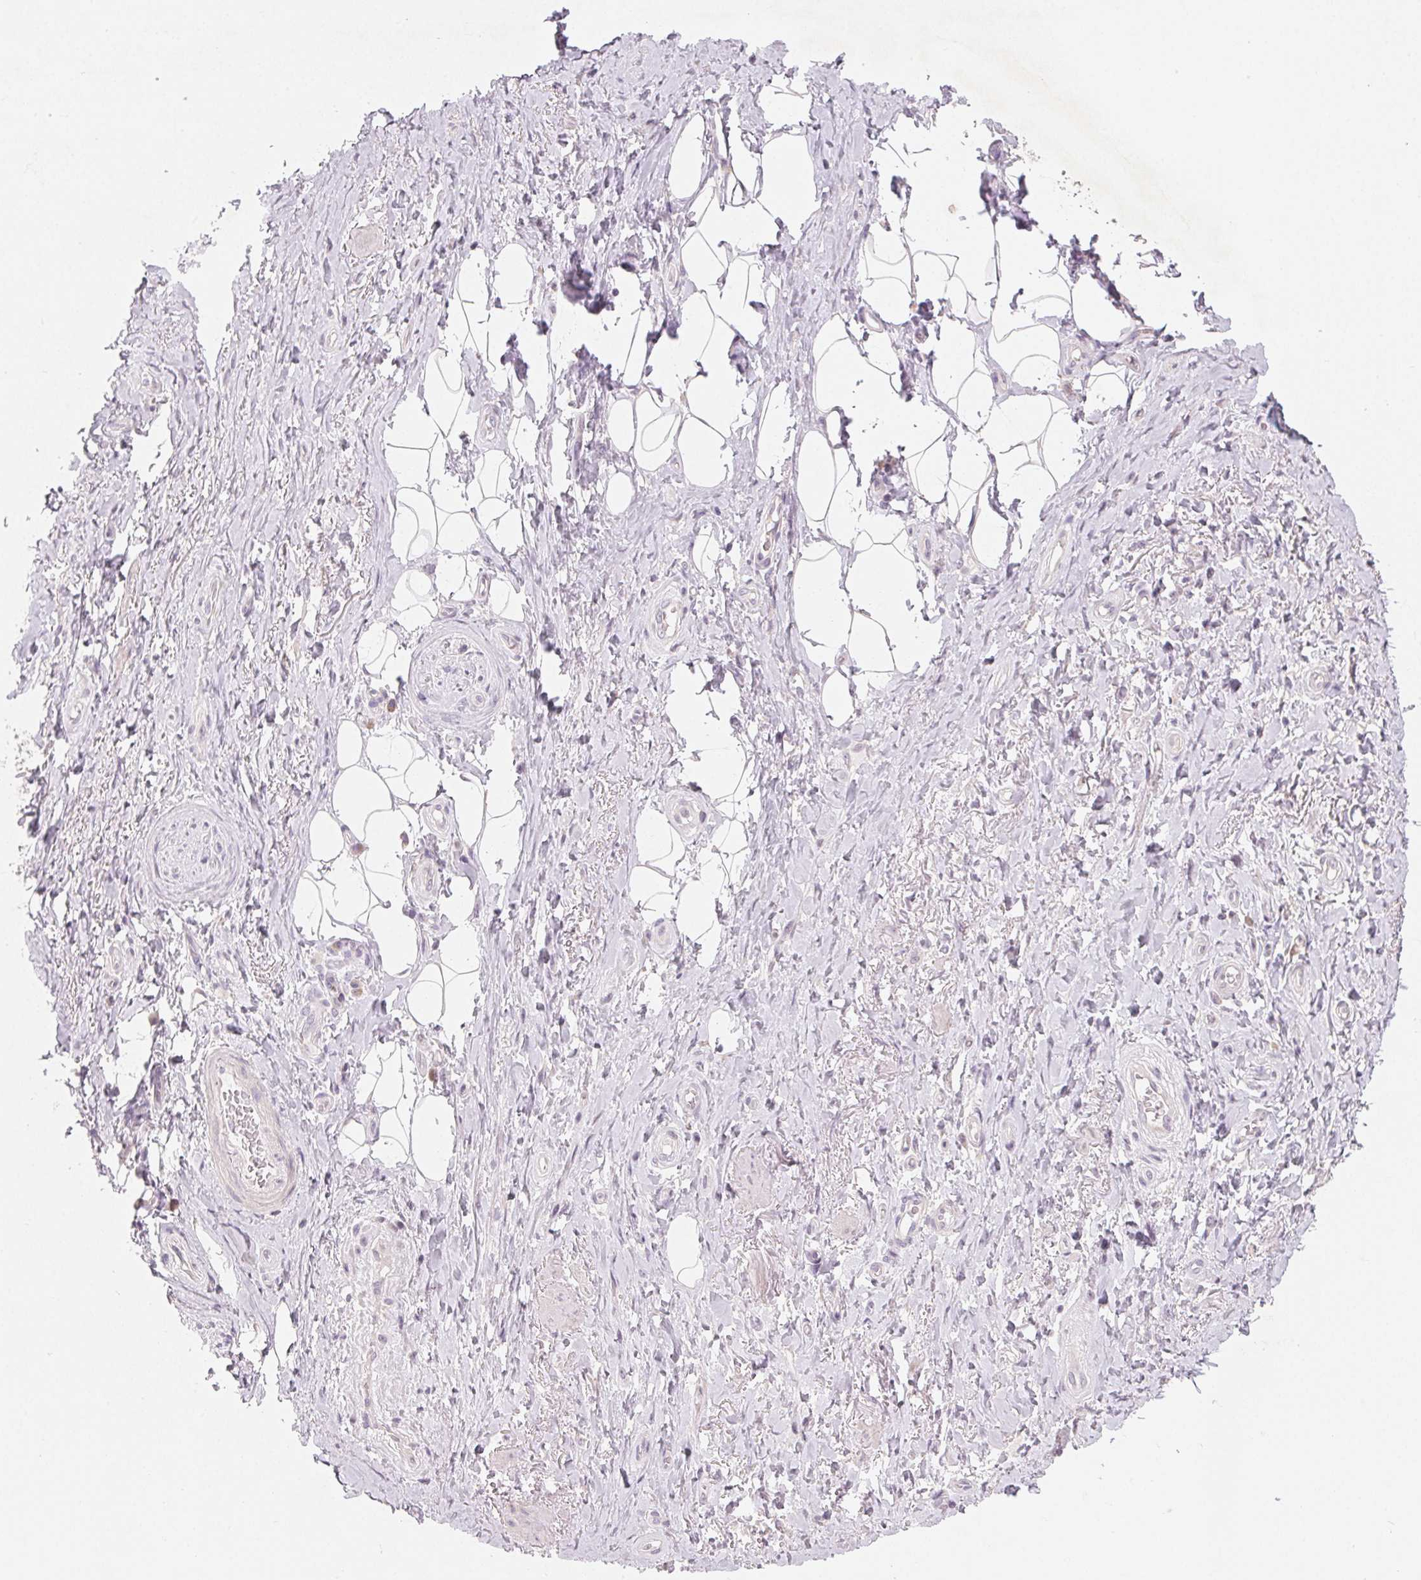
{"staining": {"intensity": "negative", "quantity": "none", "location": "none"}, "tissue": "adipose tissue", "cell_type": "Adipocytes", "image_type": "normal", "snomed": [{"axis": "morphology", "description": "Normal tissue, NOS"}, {"axis": "topography", "description": "Anal"}, {"axis": "topography", "description": "Peripheral nerve tissue"}], "caption": "Human adipose tissue stained for a protein using immunohistochemistry (IHC) exhibits no positivity in adipocytes.", "gene": "MYBL1", "patient": {"sex": "male", "age": 53}}